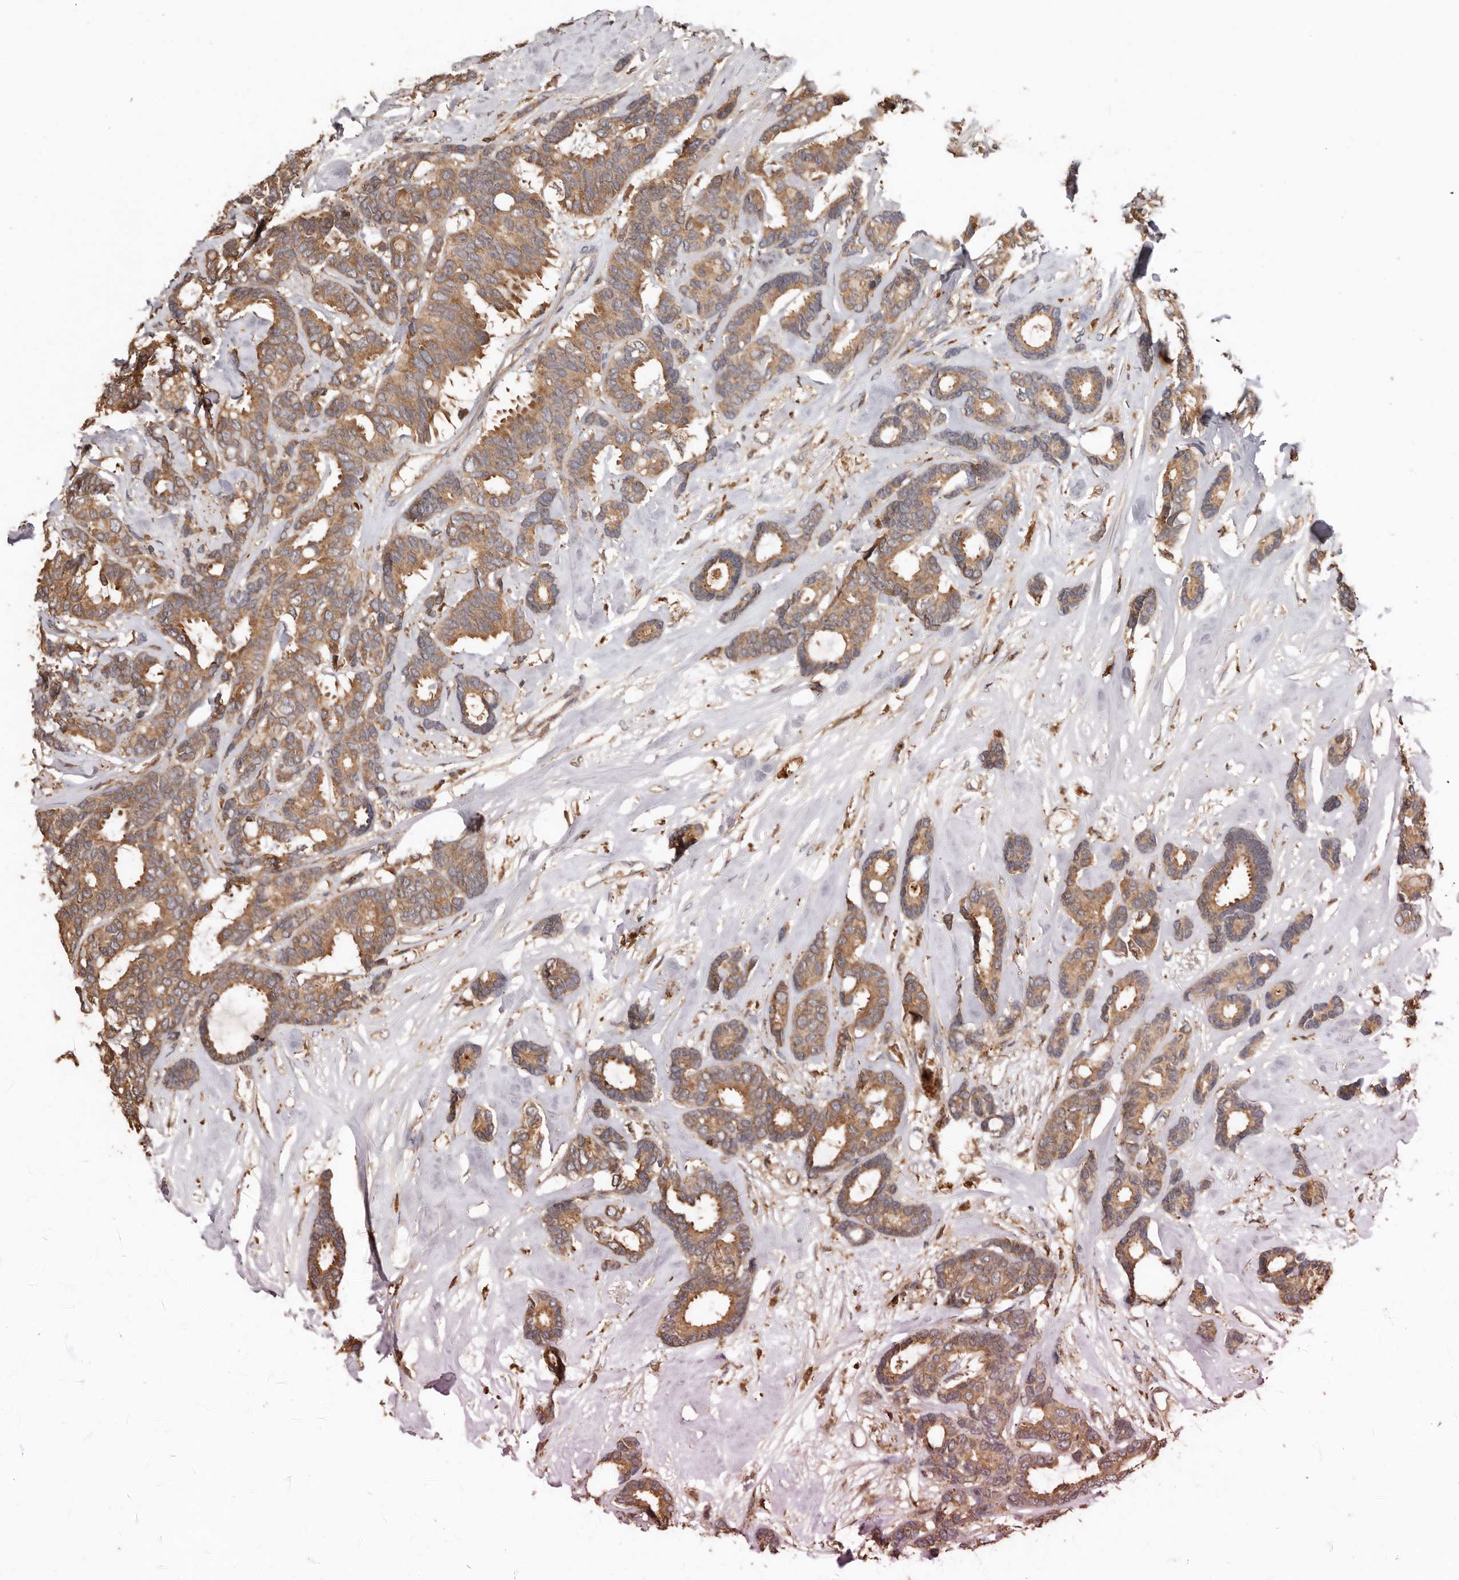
{"staining": {"intensity": "moderate", "quantity": ">75%", "location": "cytoplasmic/membranous"}, "tissue": "breast cancer", "cell_type": "Tumor cells", "image_type": "cancer", "snomed": [{"axis": "morphology", "description": "Duct carcinoma"}, {"axis": "topography", "description": "Breast"}], "caption": "The histopathology image reveals immunohistochemical staining of breast invasive ductal carcinoma. There is moderate cytoplasmic/membranous staining is identified in approximately >75% of tumor cells.", "gene": "RSPO2", "patient": {"sex": "female", "age": 87}}